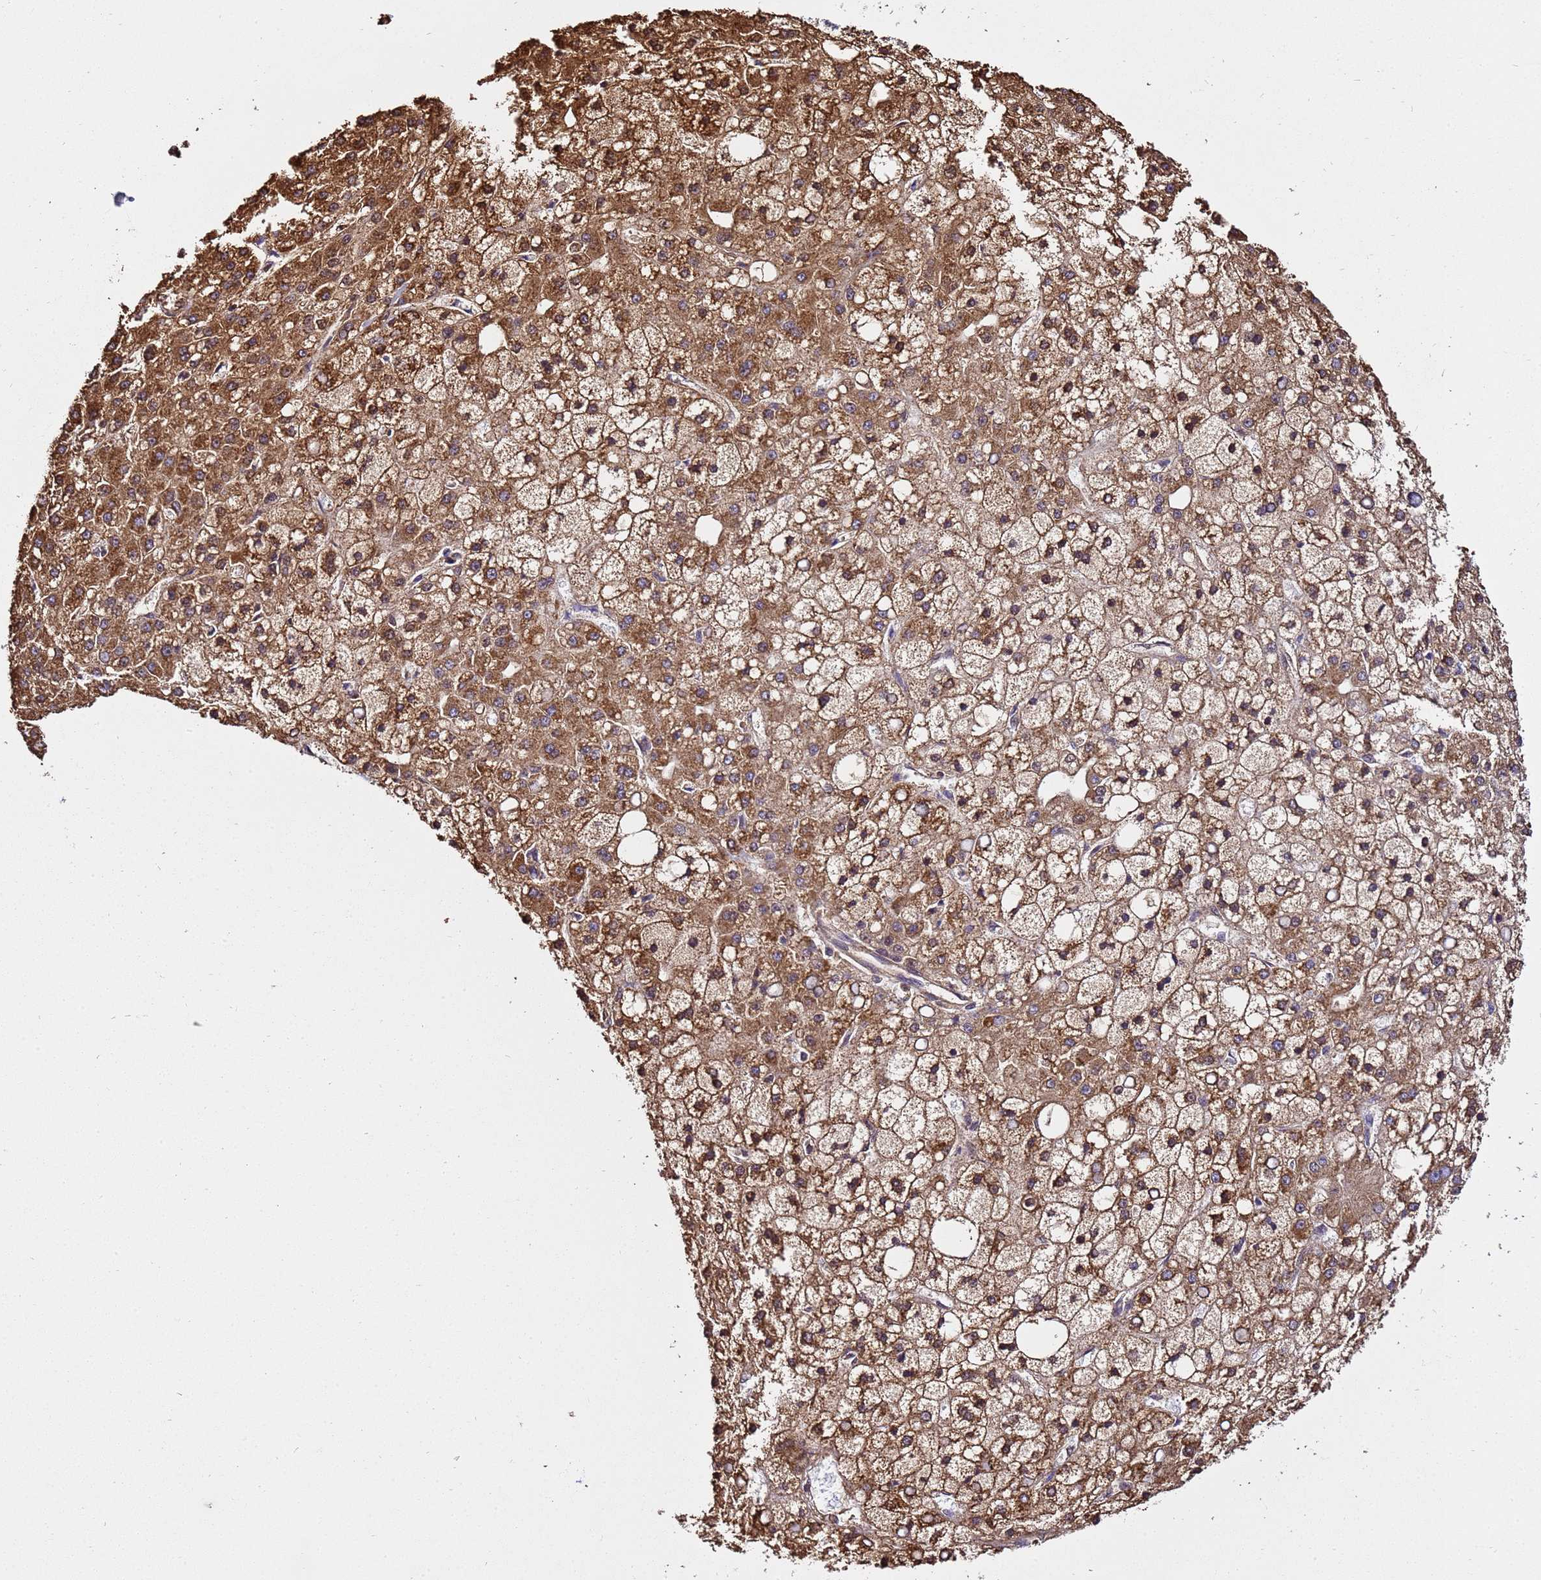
{"staining": {"intensity": "moderate", "quantity": ">75%", "location": "cytoplasmic/membranous,nuclear"}, "tissue": "liver cancer", "cell_type": "Tumor cells", "image_type": "cancer", "snomed": [{"axis": "morphology", "description": "Carcinoma, Hepatocellular, NOS"}, {"axis": "topography", "description": "Liver"}], "caption": "Liver cancer (hepatocellular carcinoma) tissue reveals moderate cytoplasmic/membranous and nuclear staining in approximately >75% of tumor cells", "gene": "SLX4IP", "patient": {"sex": "male", "age": 67}}